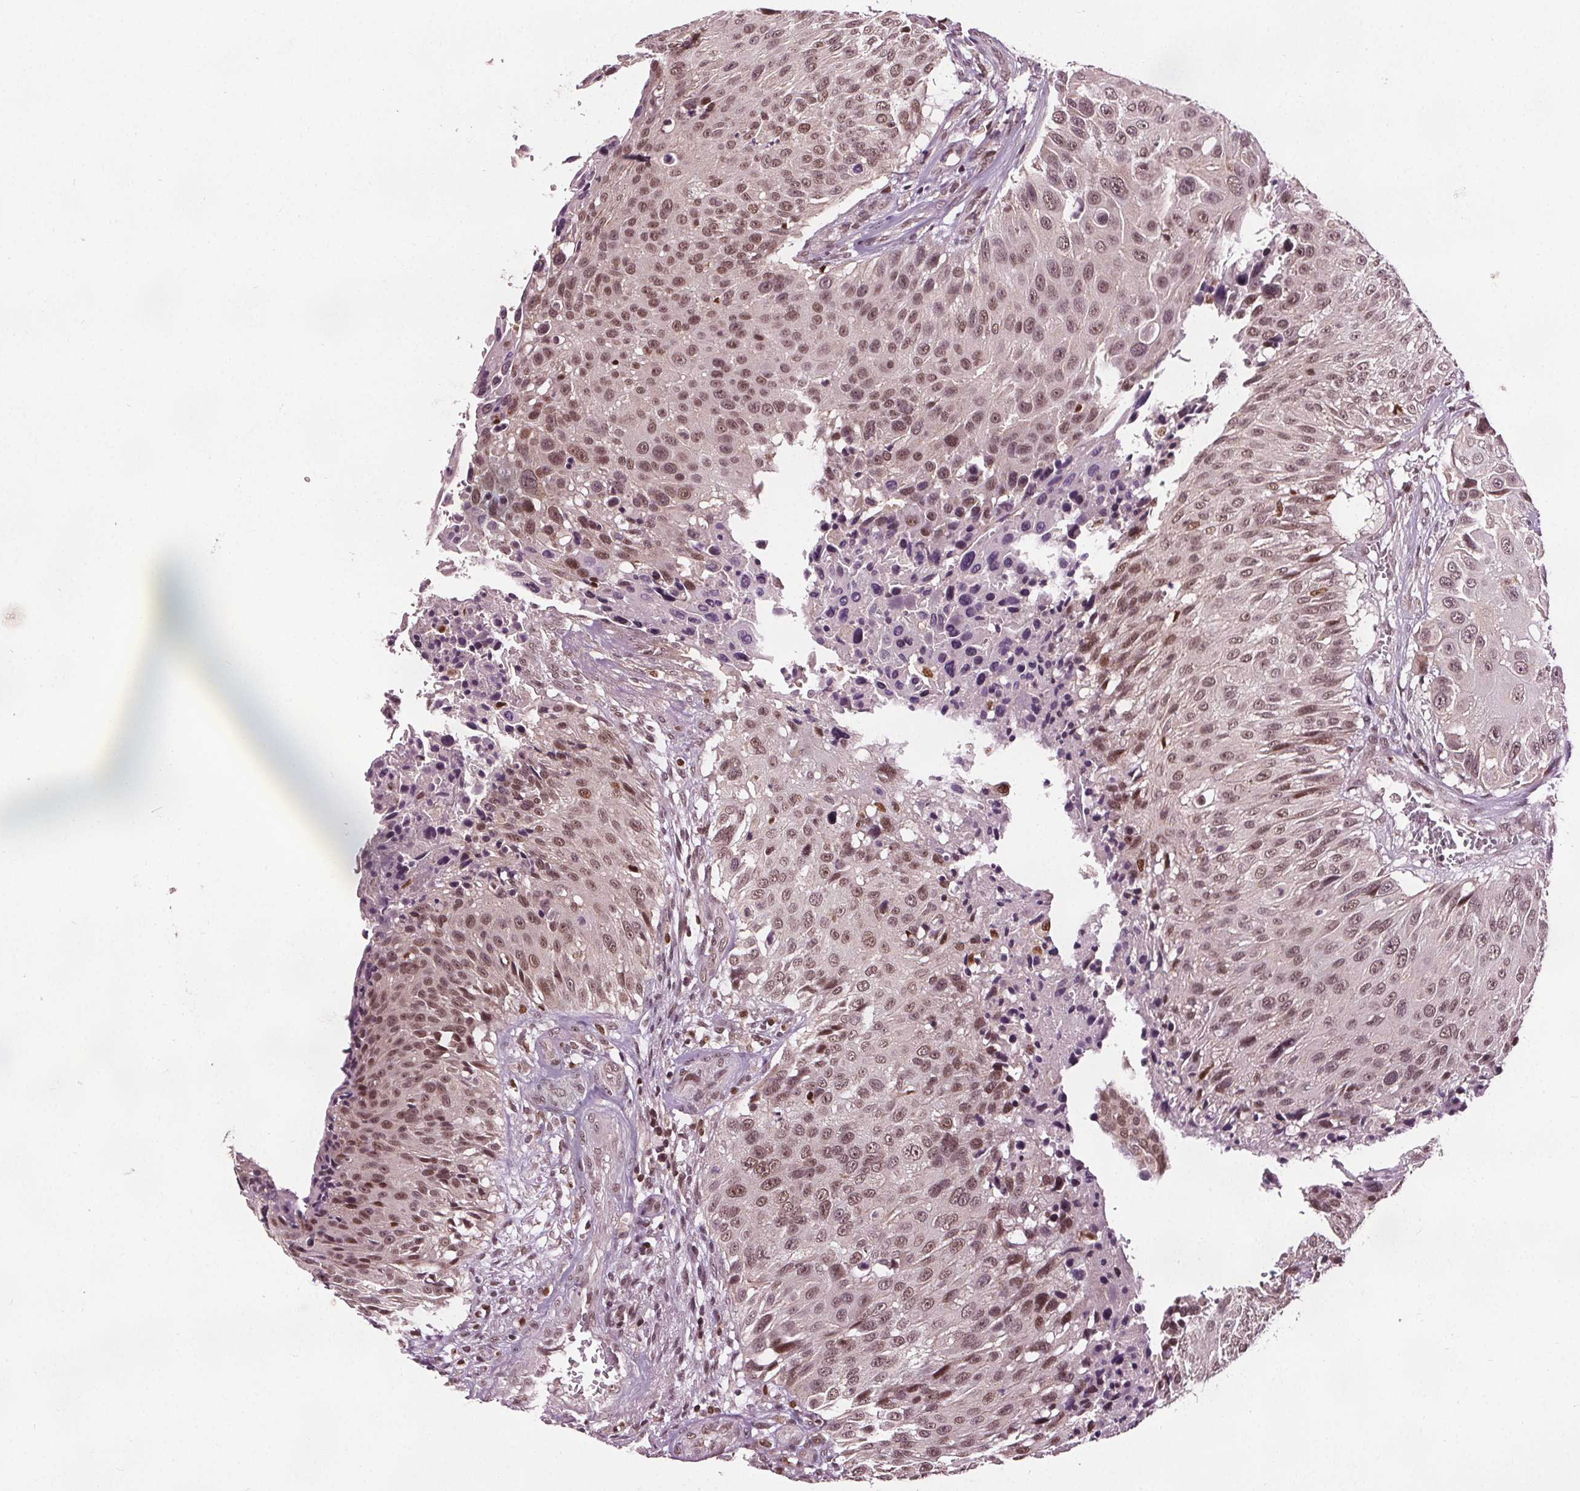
{"staining": {"intensity": "moderate", "quantity": "25%-75%", "location": "nuclear"}, "tissue": "urothelial cancer", "cell_type": "Tumor cells", "image_type": "cancer", "snomed": [{"axis": "morphology", "description": "Urothelial carcinoma, NOS"}, {"axis": "topography", "description": "Urinary bladder"}], "caption": "There is medium levels of moderate nuclear expression in tumor cells of urothelial cancer, as demonstrated by immunohistochemical staining (brown color).", "gene": "DDX11", "patient": {"sex": "male", "age": 55}}